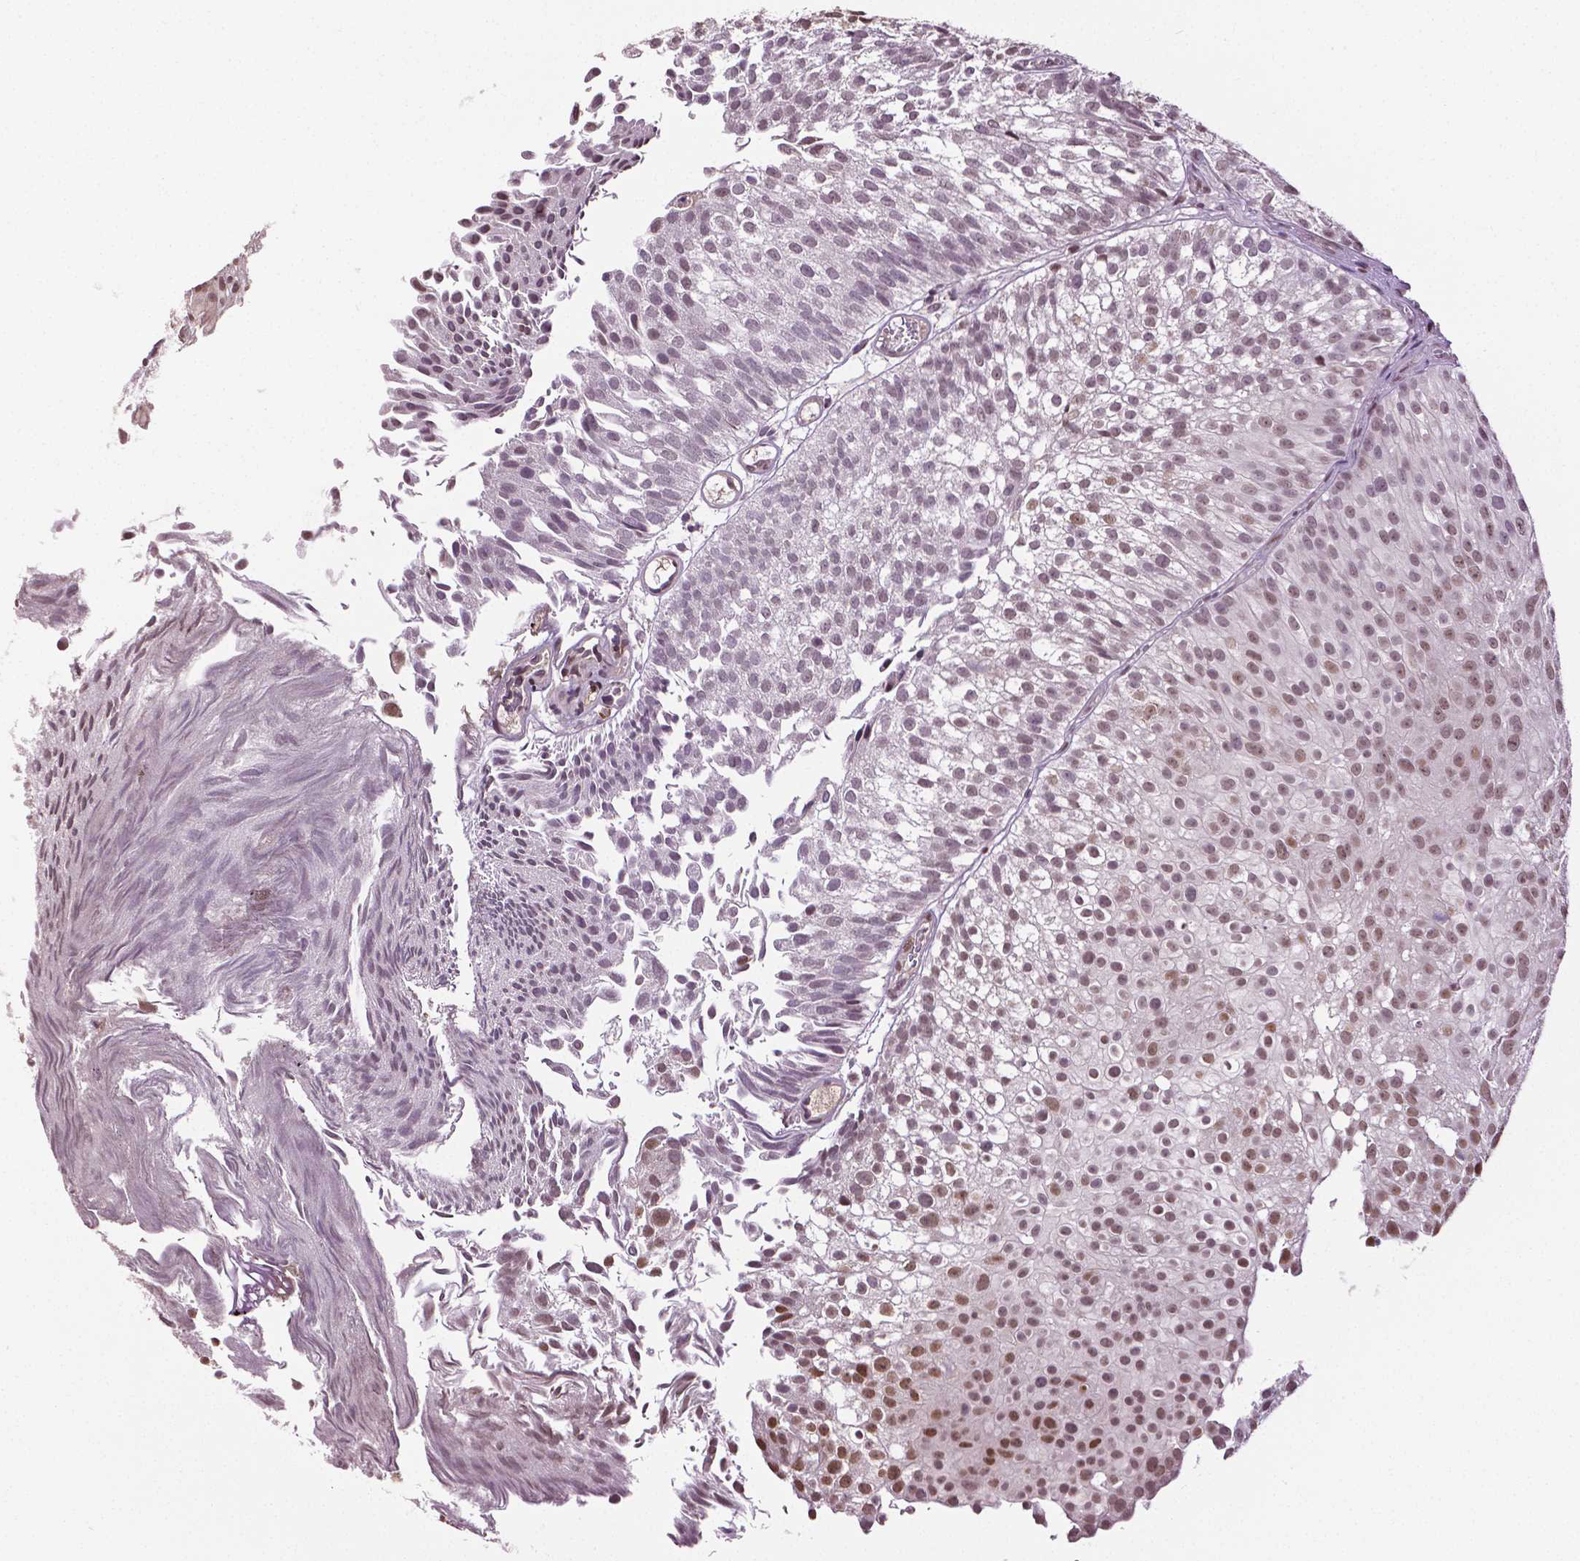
{"staining": {"intensity": "moderate", "quantity": "25%-75%", "location": "nuclear"}, "tissue": "urothelial cancer", "cell_type": "Tumor cells", "image_type": "cancer", "snomed": [{"axis": "morphology", "description": "Urothelial carcinoma, Low grade"}, {"axis": "topography", "description": "Urinary bladder"}], "caption": "Immunohistochemical staining of urothelial carcinoma (low-grade) demonstrates medium levels of moderate nuclear expression in about 25%-75% of tumor cells.", "gene": "DLX5", "patient": {"sex": "male", "age": 70}}